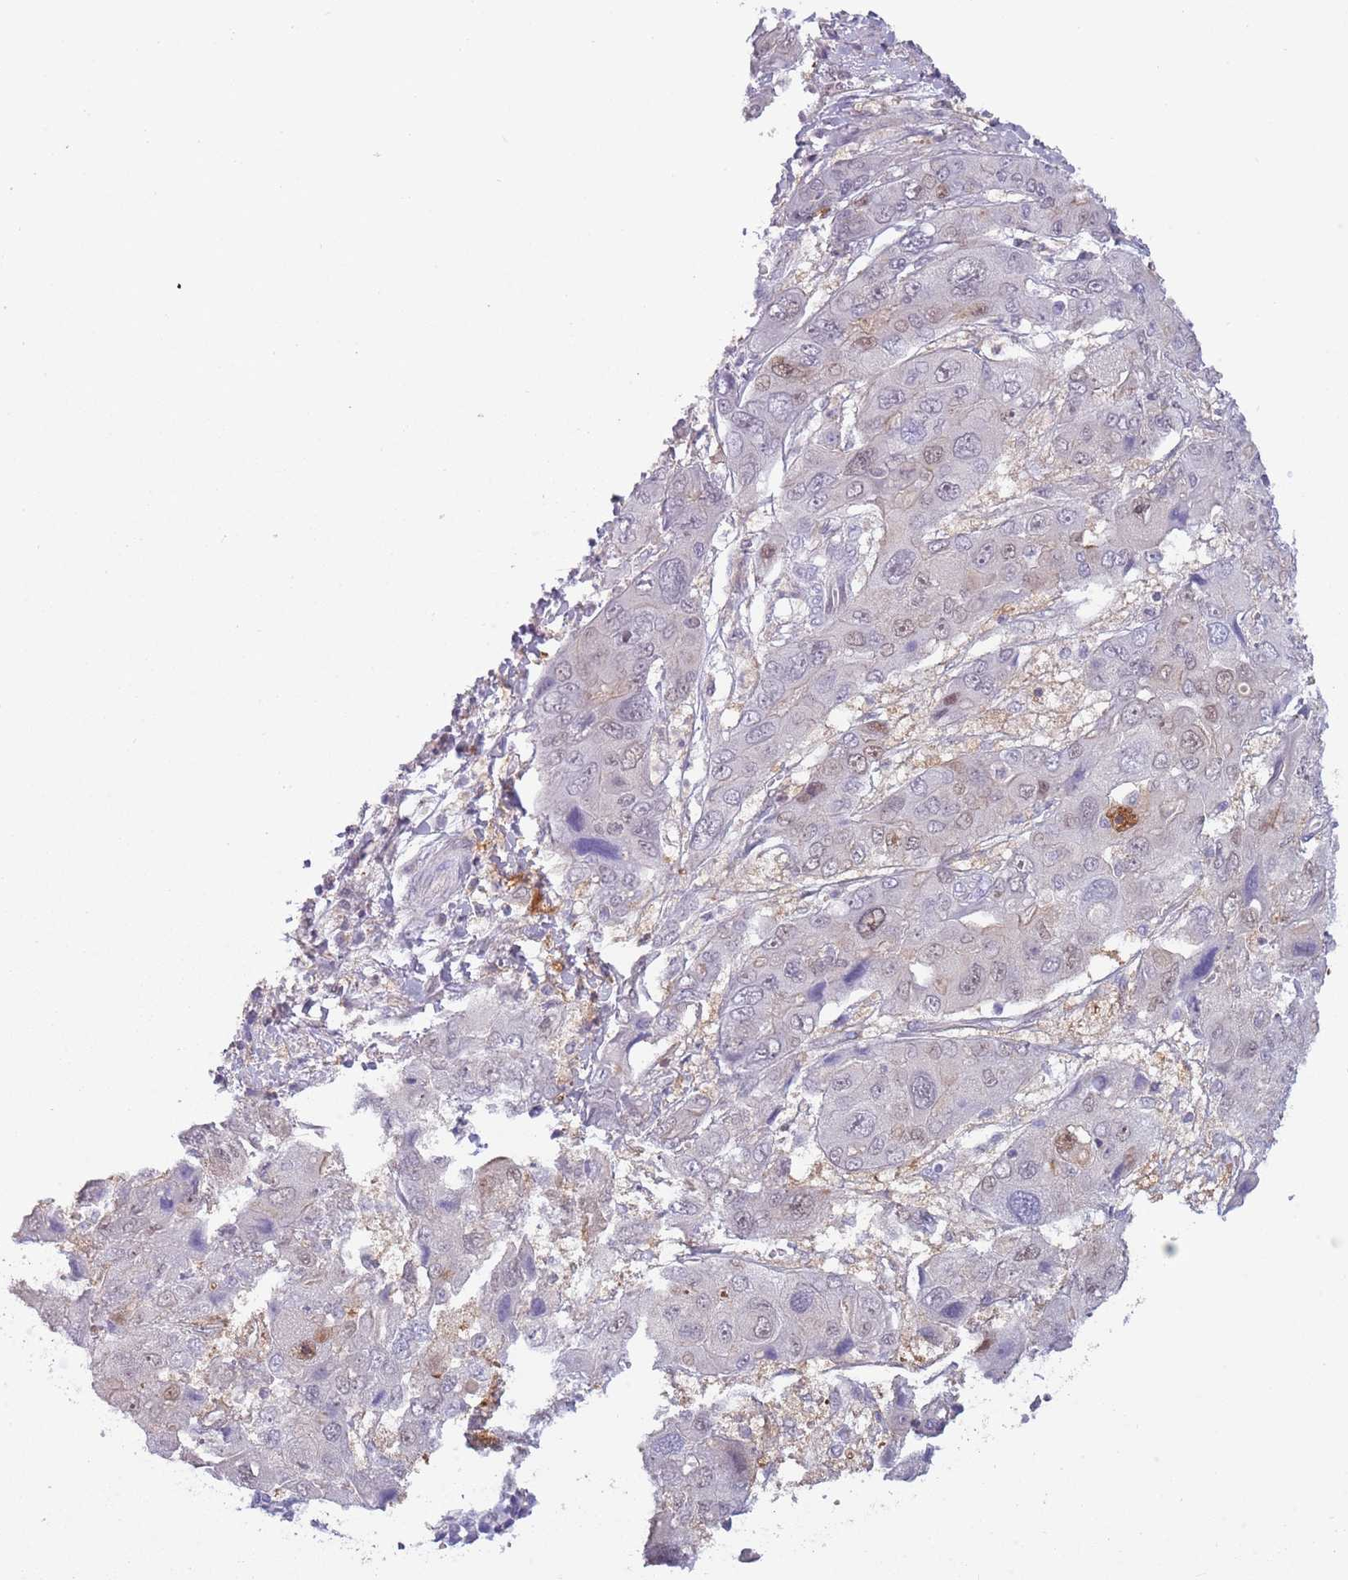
{"staining": {"intensity": "weak", "quantity": "<25%", "location": "nuclear"}, "tissue": "liver cancer", "cell_type": "Tumor cells", "image_type": "cancer", "snomed": [{"axis": "morphology", "description": "Cholangiocarcinoma"}, {"axis": "topography", "description": "Liver"}], "caption": "Tumor cells show no significant staining in liver cancer (cholangiocarcinoma).", "gene": "NBPF6", "patient": {"sex": "male", "age": 67}}